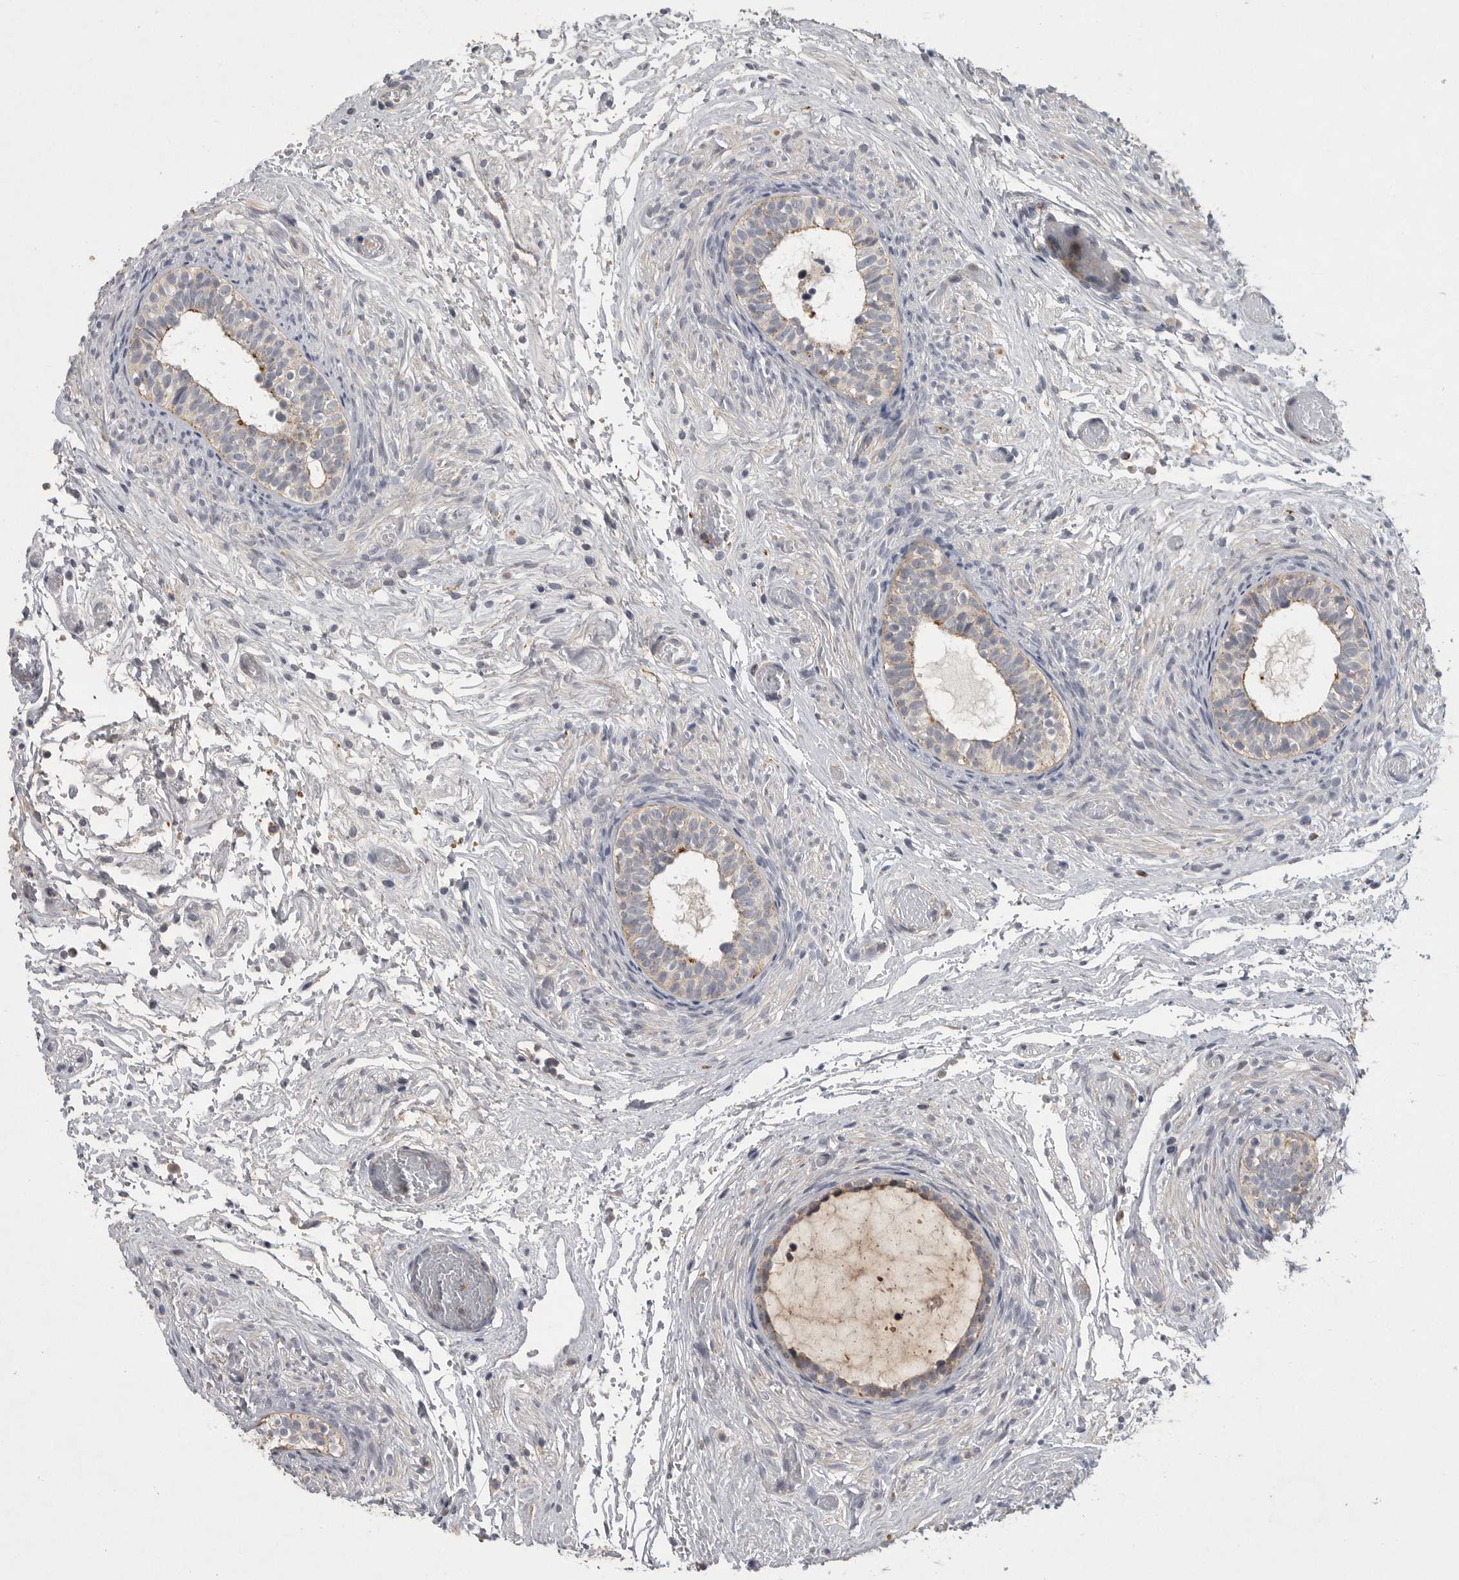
{"staining": {"intensity": "strong", "quantity": "25%-75%", "location": "cytoplasmic/membranous"}, "tissue": "epididymis", "cell_type": "Glandular cells", "image_type": "normal", "snomed": [{"axis": "morphology", "description": "Normal tissue, NOS"}, {"axis": "topography", "description": "Epididymis"}], "caption": "A histopathology image showing strong cytoplasmic/membranous positivity in approximately 25%-75% of glandular cells in unremarkable epididymis, as visualized by brown immunohistochemical staining.", "gene": "LAMTOR3", "patient": {"sex": "male", "age": 5}}